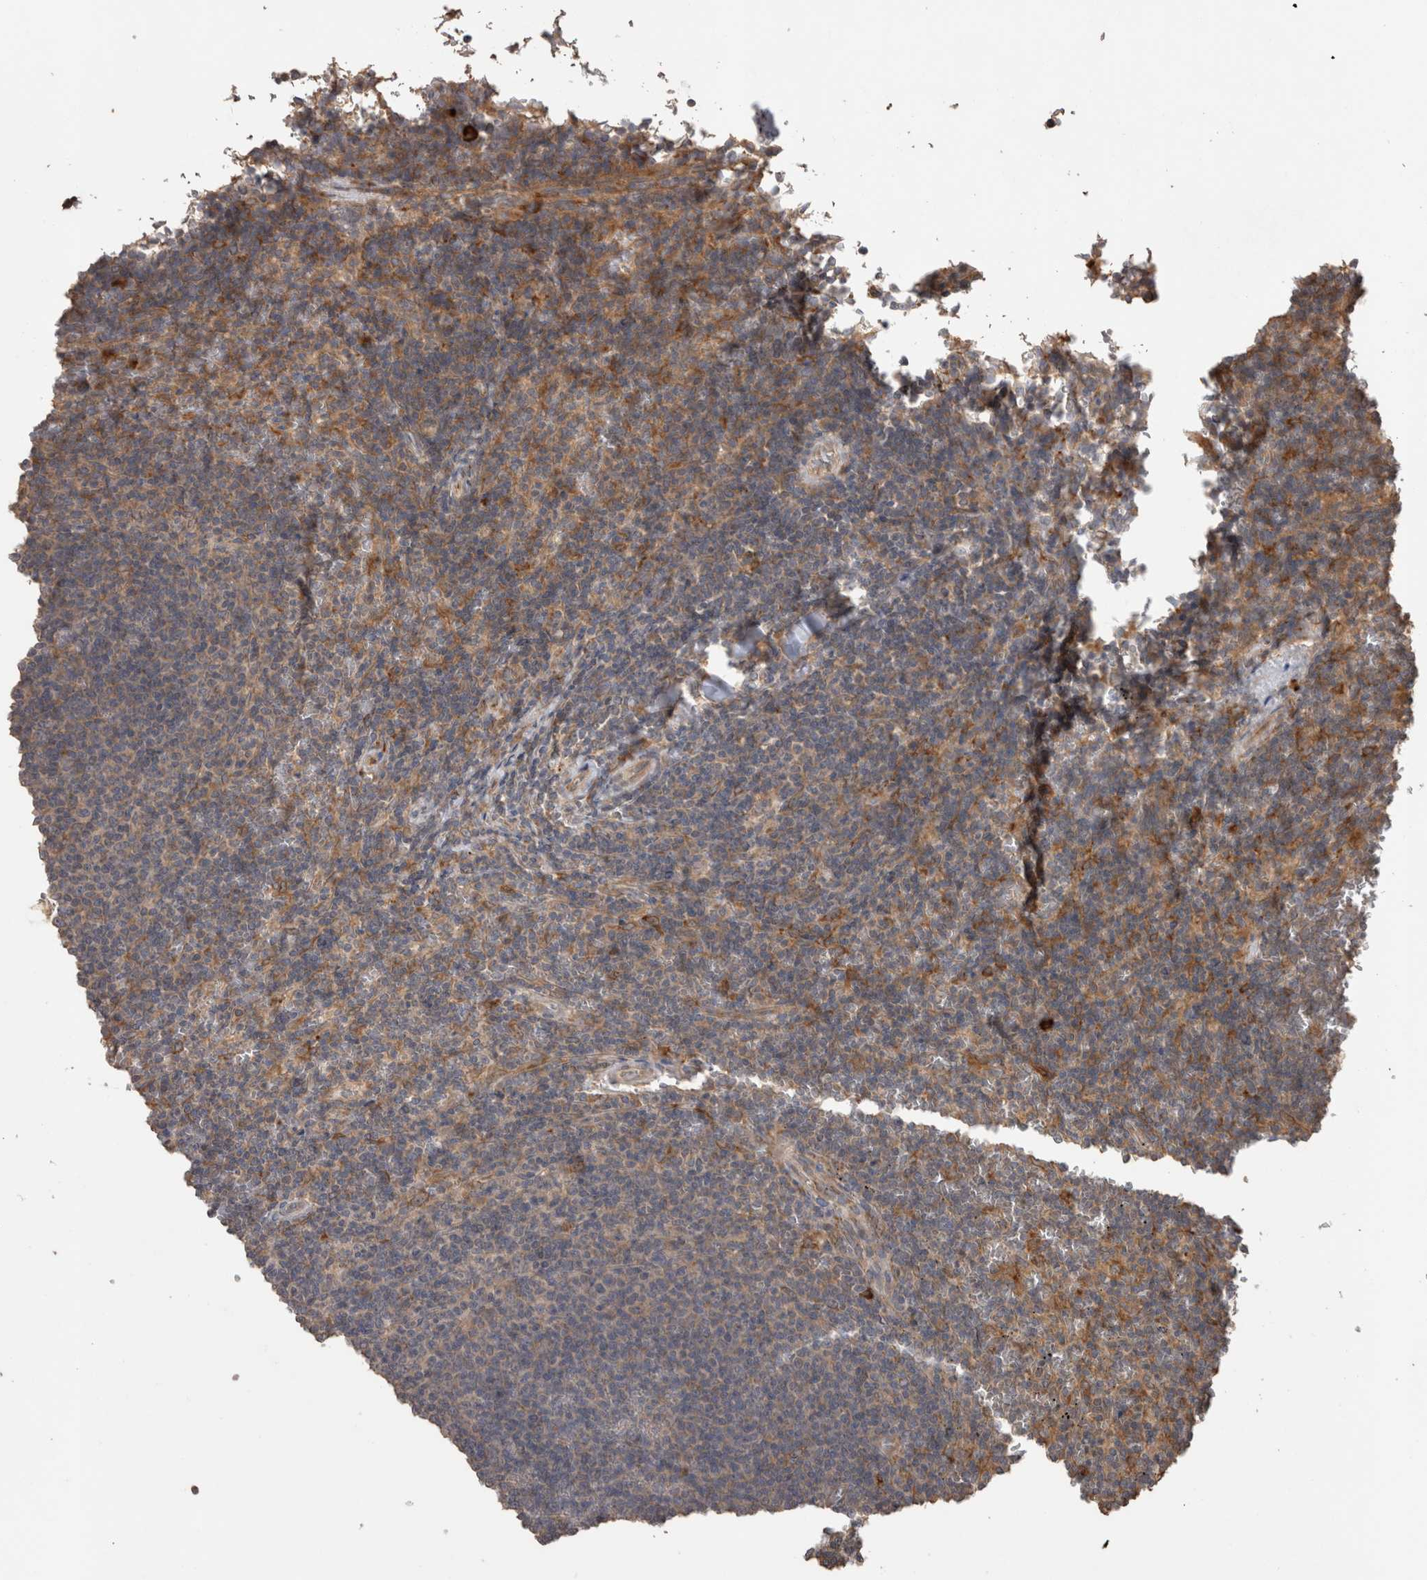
{"staining": {"intensity": "weak", "quantity": "25%-75%", "location": "cytoplasmic/membranous"}, "tissue": "lymphoma", "cell_type": "Tumor cells", "image_type": "cancer", "snomed": [{"axis": "morphology", "description": "Malignant lymphoma, non-Hodgkin's type, Low grade"}, {"axis": "topography", "description": "Spleen"}], "caption": "Low-grade malignant lymphoma, non-Hodgkin's type stained with DAB (3,3'-diaminobenzidine) immunohistochemistry (IHC) displays low levels of weak cytoplasmic/membranous expression in approximately 25%-75% of tumor cells.", "gene": "TBCE", "patient": {"sex": "female", "age": 50}}